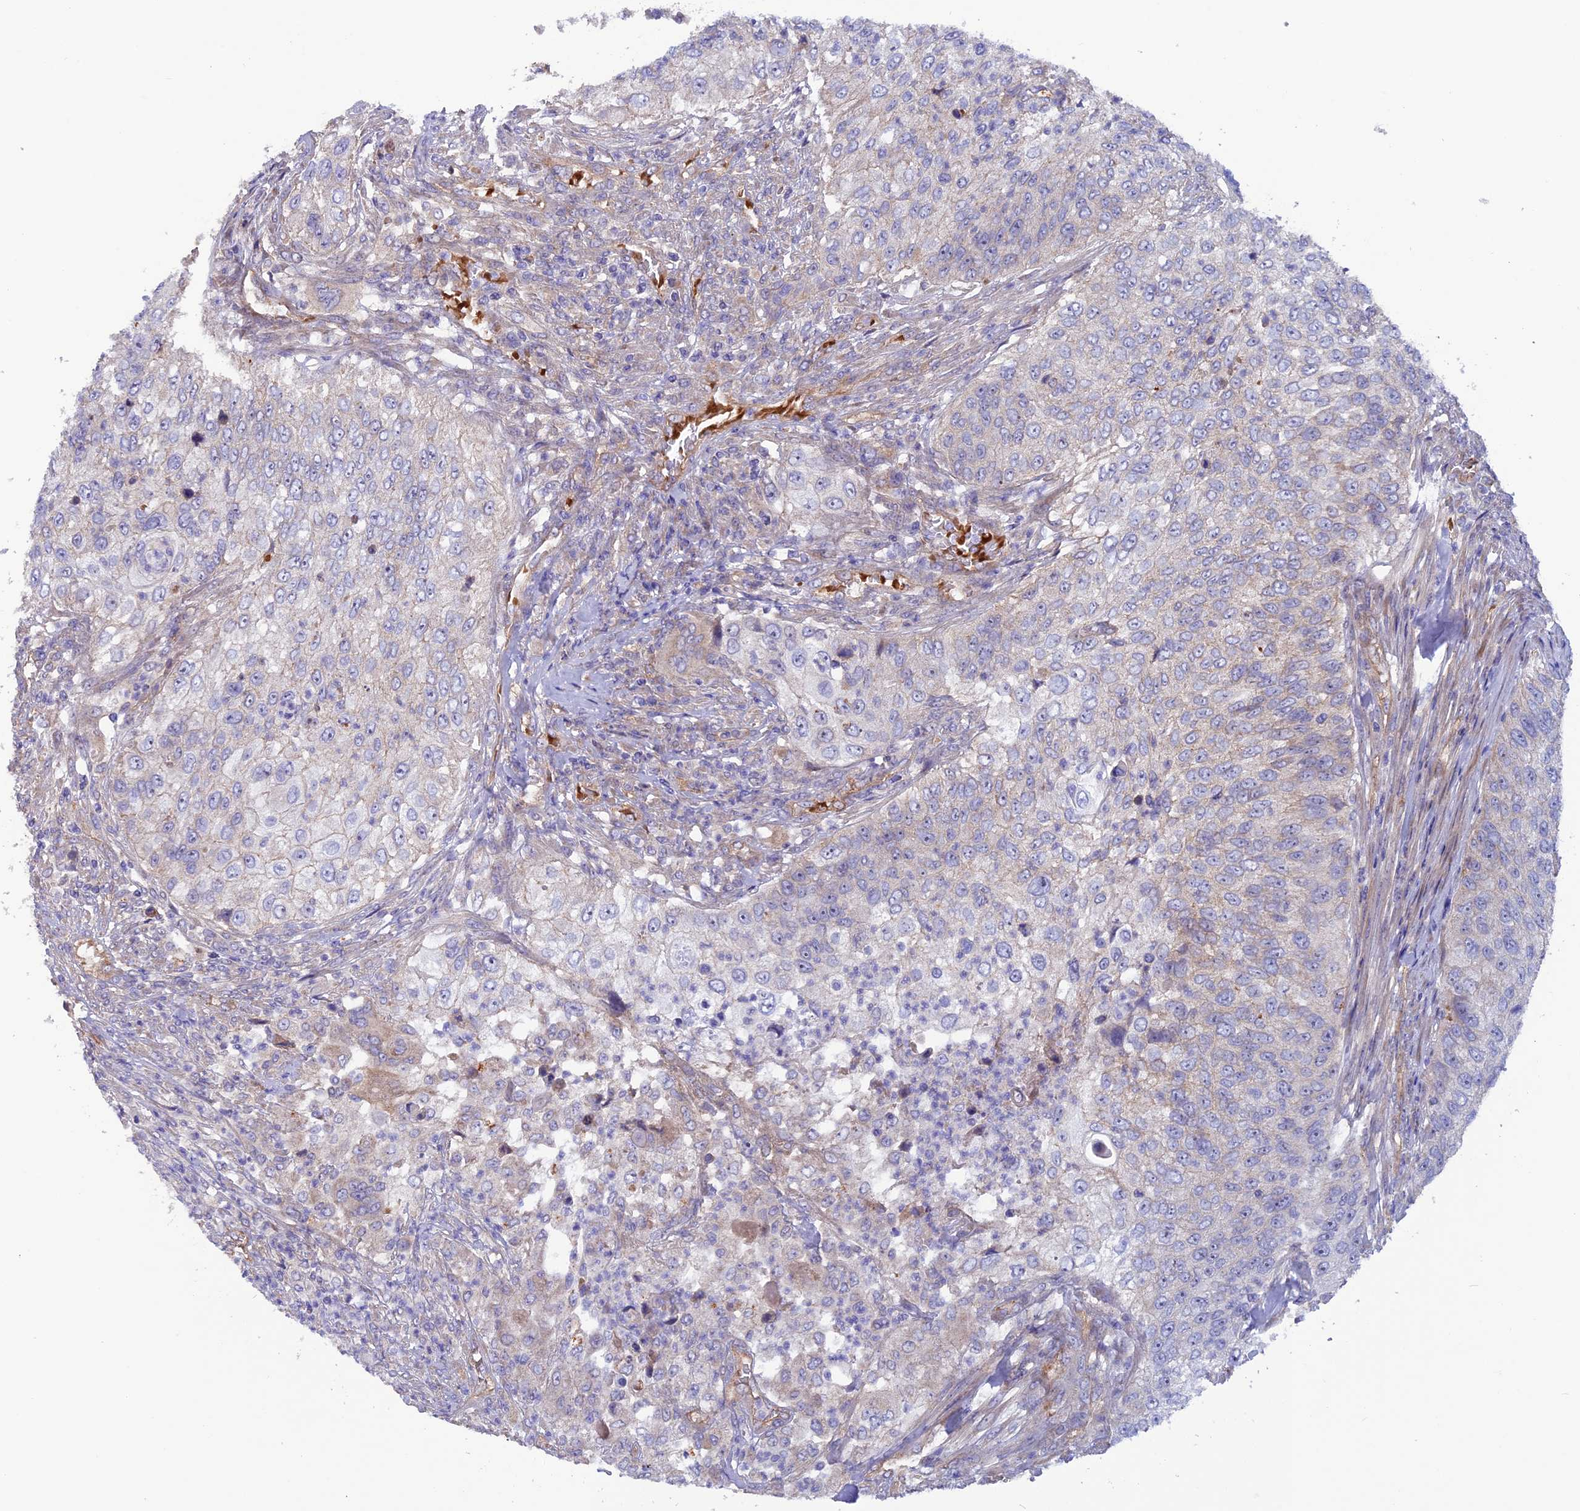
{"staining": {"intensity": "negative", "quantity": "none", "location": "none"}, "tissue": "urothelial cancer", "cell_type": "Tumor cells", "image_type": "cancer", "snomed": [{"axis": "morphology", "description": "Urothelial carcinoma, High grade"}, {"axis": "topography", "description": "Urinary bladder"}], "caption": "This is an immunohistochemistry histopathology image of human urothelial cancer. There is no staining in tumor cells.", "gene": "DUS3L", "patient": {"sex": "female", "age": 60}}